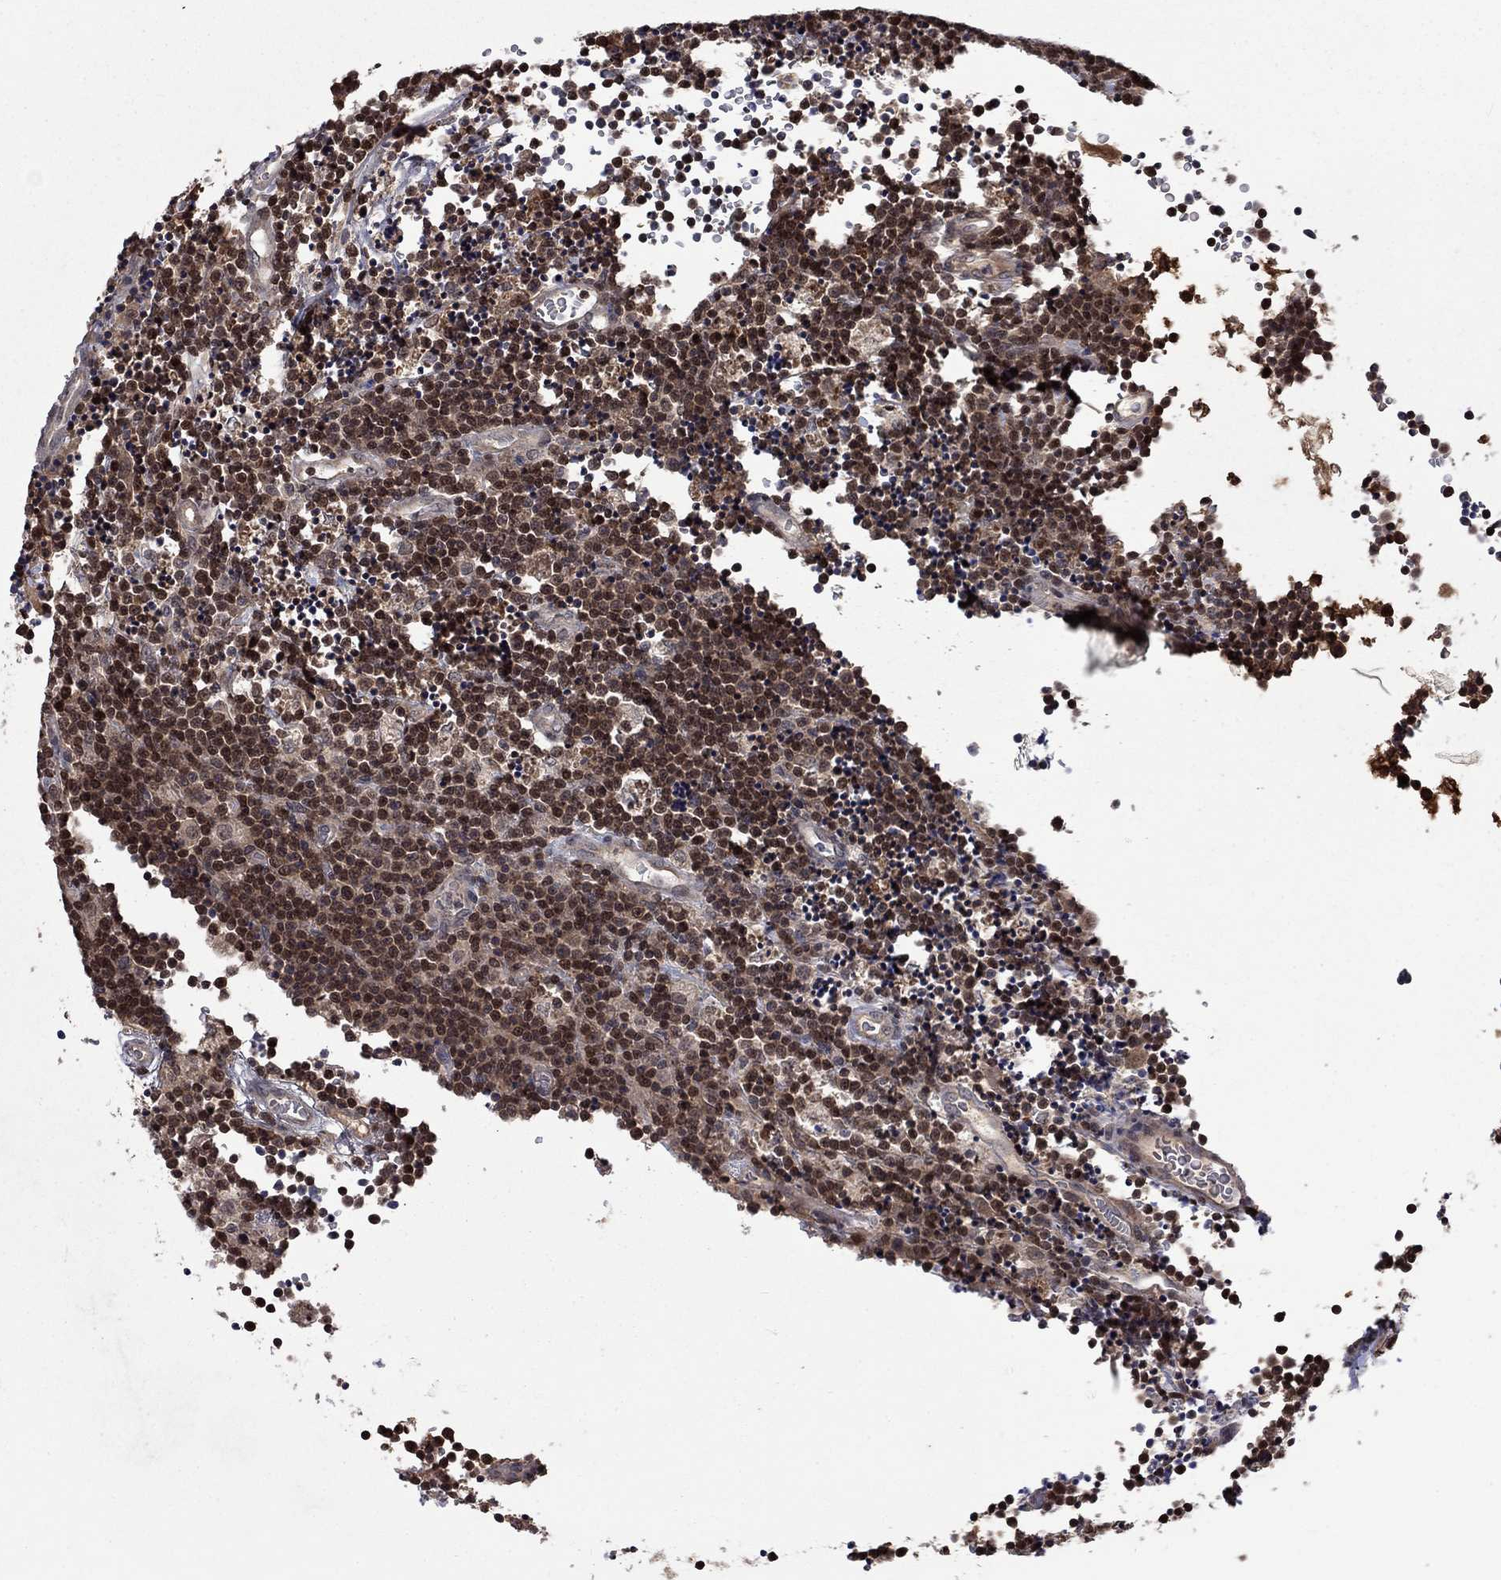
{"staining": {"intensity": "moderate", "quantity": ">75%", "location": "nuclear"}, "tissue": "lymphoma", "cell_type": "Tumor cells", "image_type": "cancer", "snomed": [{"axis": "morphology", "description": "Malignant lymphoma, non-Hodgkin's type, Low grade"}, {"axis": "topography", "description": "Brain"}], "caption": "Malignant lymphoma, non-Hodgkin's type (low-grade) stained with DAB IHC displays medium levels of moderate nuclear expression in approximately >75% of tumor cells.", "gene": "IAH1", "patient": {"sex": "female", "age": 66}}